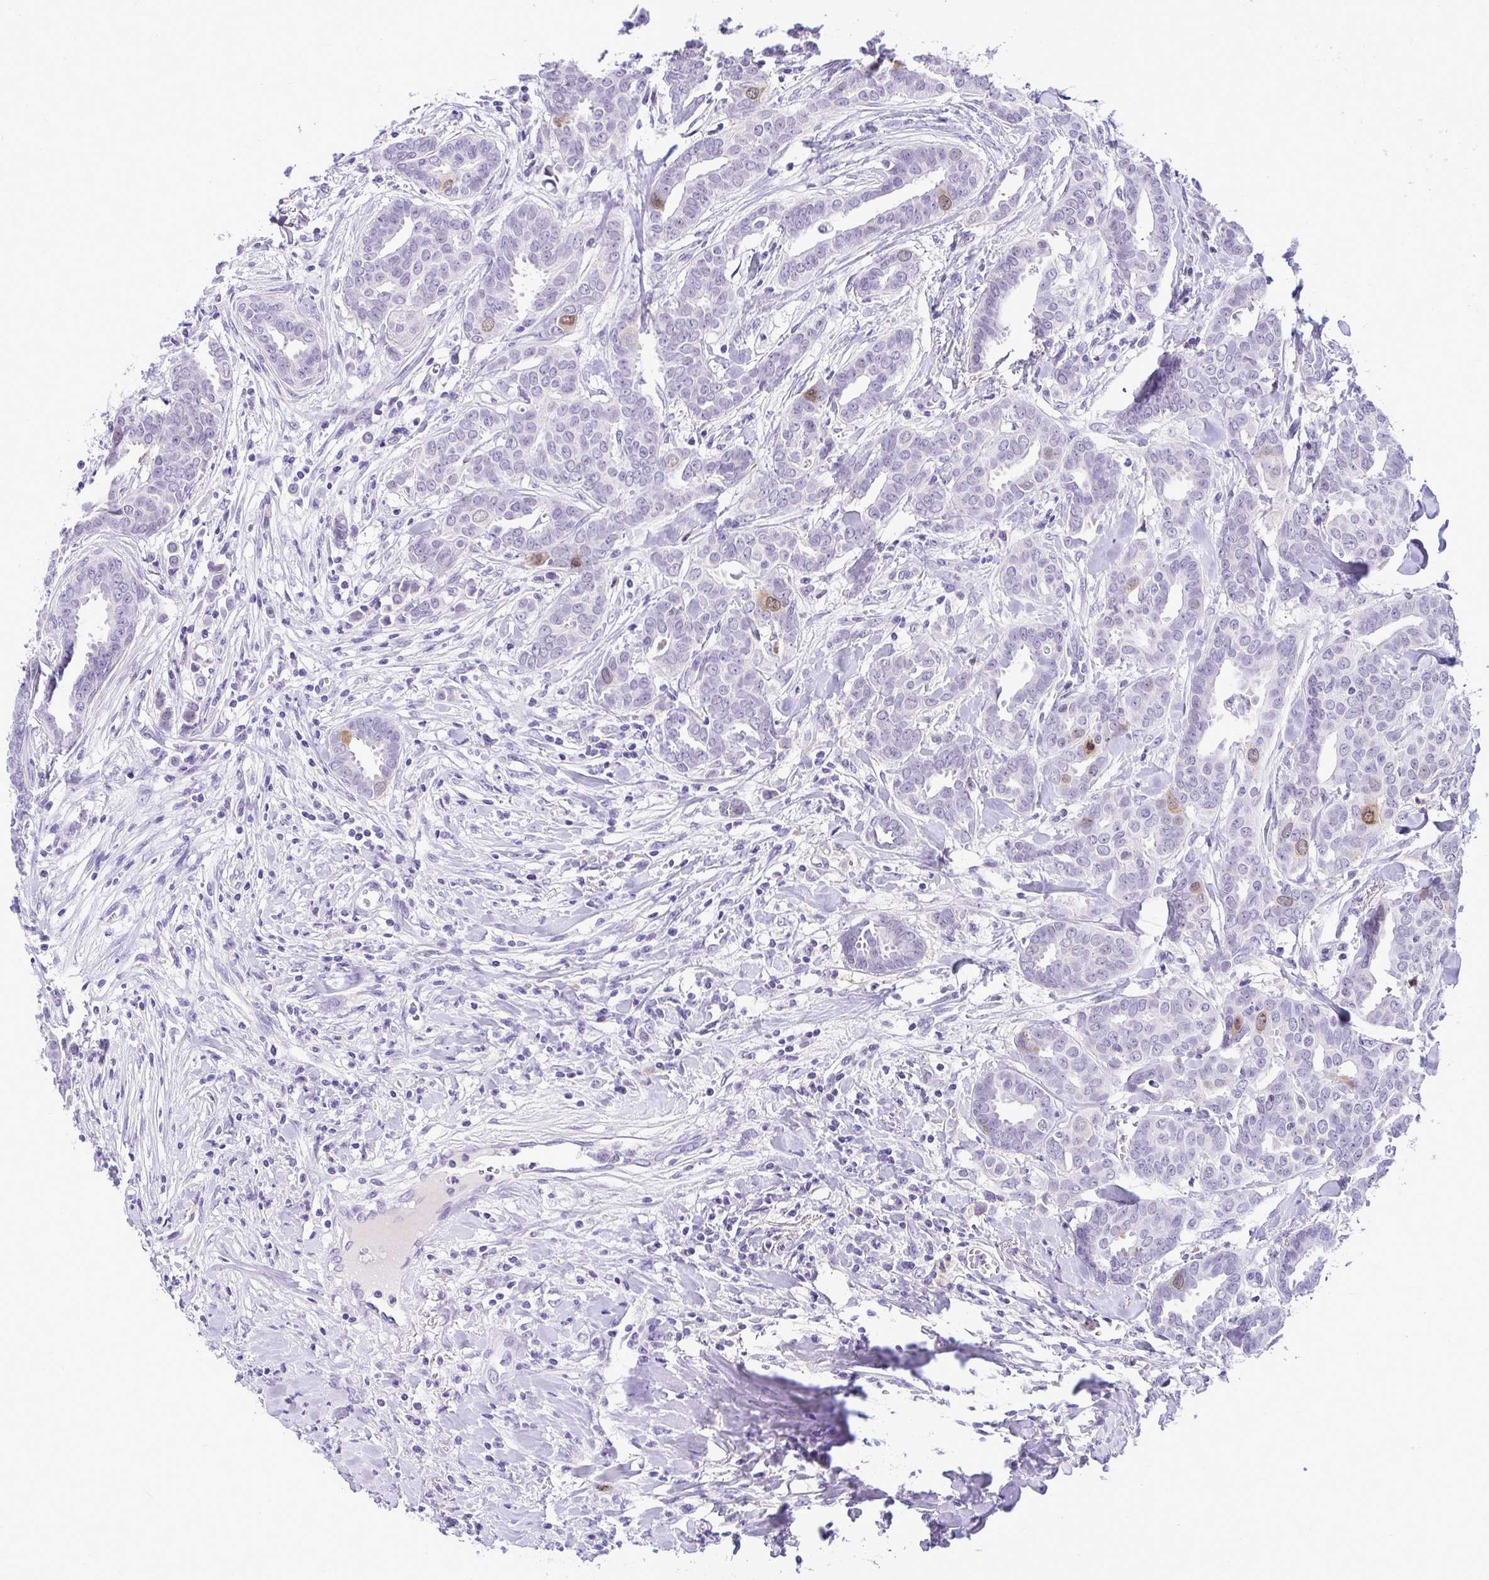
{"staining": {"intensity": "weak", "quantity": "<25%", "location": "nuclear"}, "tissue": "breast cancer", "cell_type": "Tumor cells", "image_type": "cancer", "snomed": [{"axis": "morphology", "description": "Duct carcinoma"}, {"axis": "topography", "description": "Breast"}], "caption": "High power microscopy photomicrograph of an immunohistochemistry image of breast infiltrating ductal carcinoma, revealing no significant staining in tumor cells.", "gene": "CDC20", "patient": {"sex": "female", "age": 45}}